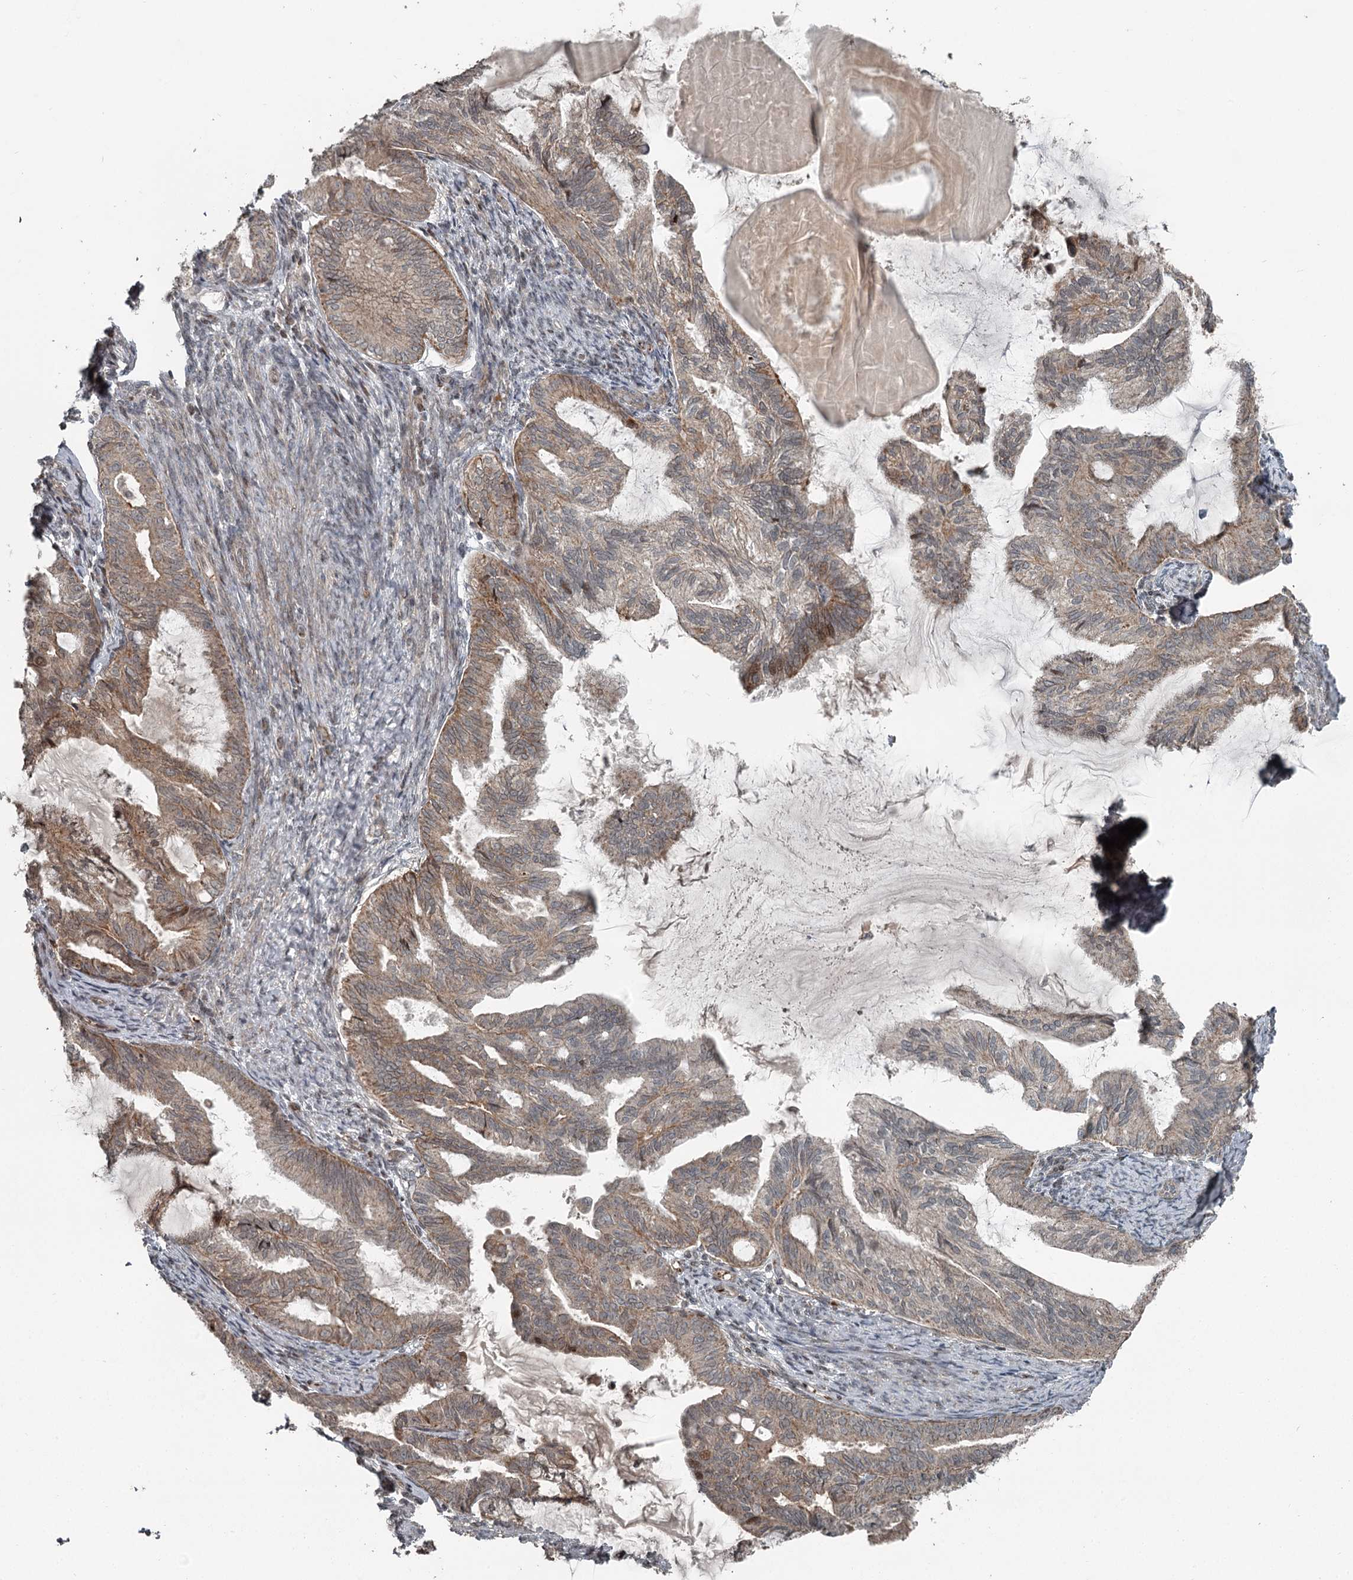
{"staining": {"intensity": "moderate", "quantity": ">75%", "location": "cytoplasmic/membranous"}, "tissue": "endometrial cancer", "cell_type": "Tumor cells", "image_type": "cancer", "snomed": [{"axis": "morphology", "description": "Adenocarcinoma, NOS"}, {"axis": "topography", "description": "Endometrium"}], "caption": "The histopathology image displays a brown stain indicating the presence of a protein in the cytoplasmic/membranous of tumor cells in adenocarcinoma (endometrial). Nuclei are stained in blue.", "gene": "RASSF8", "patient": {"sex": "female", "age": 86}}